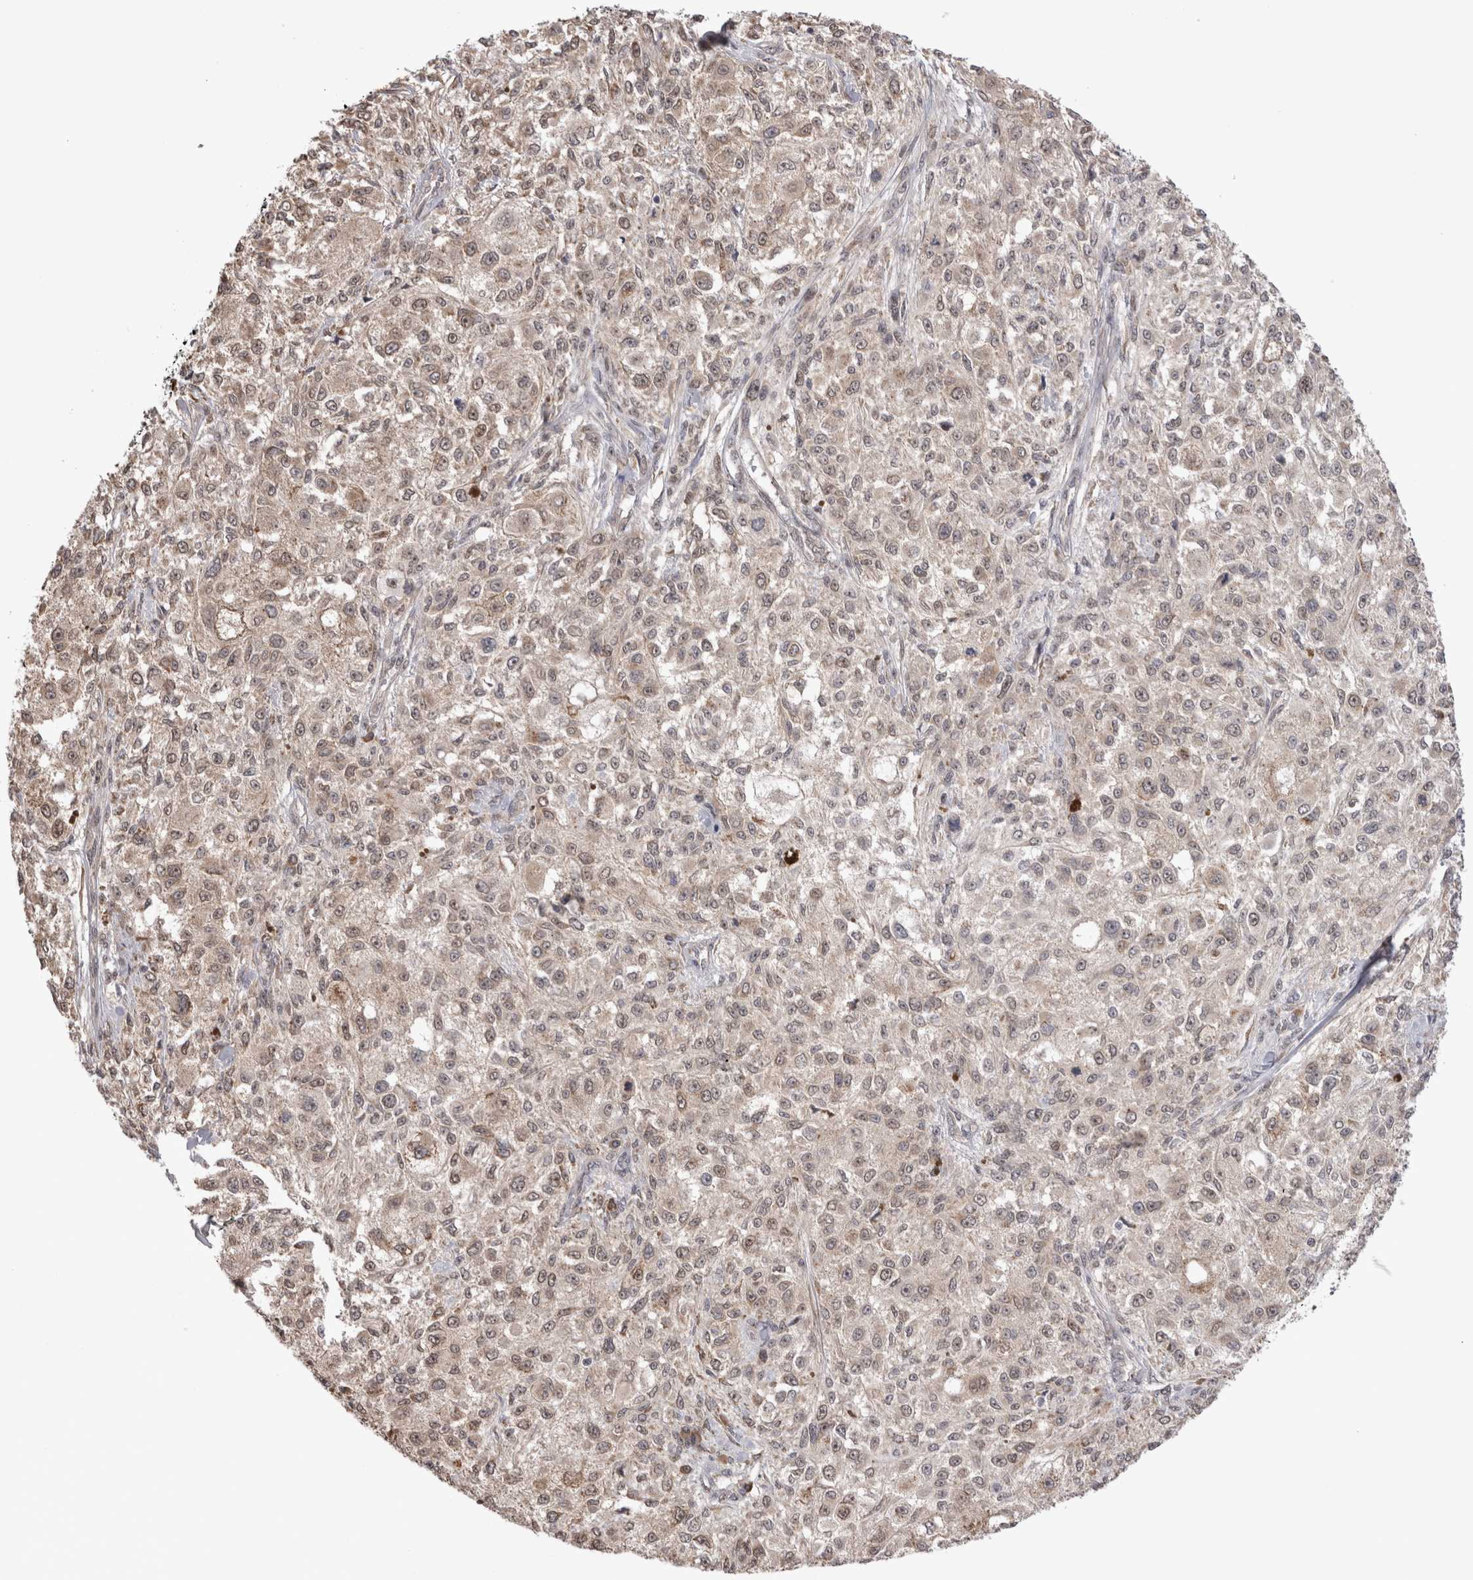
{"staining": {"intensity": "weak", "quantity": ">75%", "location": "cytoplasmic/membranous,nuclear"}, "tissue": "melanoma", "cell_type": "Tumor cells", "image_type": "cancer", "snomed": [{"axis": "morphology", "description": "Necrosis, NOS"}, {"axis": "morphology", "description": "Malignant melanoma, NOS"}, {"axis": "topography", "description": "Skin"}], "caption": "Protein positivity by immunohistochemistry (IHC) exhibits weak cytoplasmic/membranous and nuclear positivity in about >75% of tumor cells in melanoma.", "gene": "EXOSC4", "patient": {"sex": "female", "age": 87}}